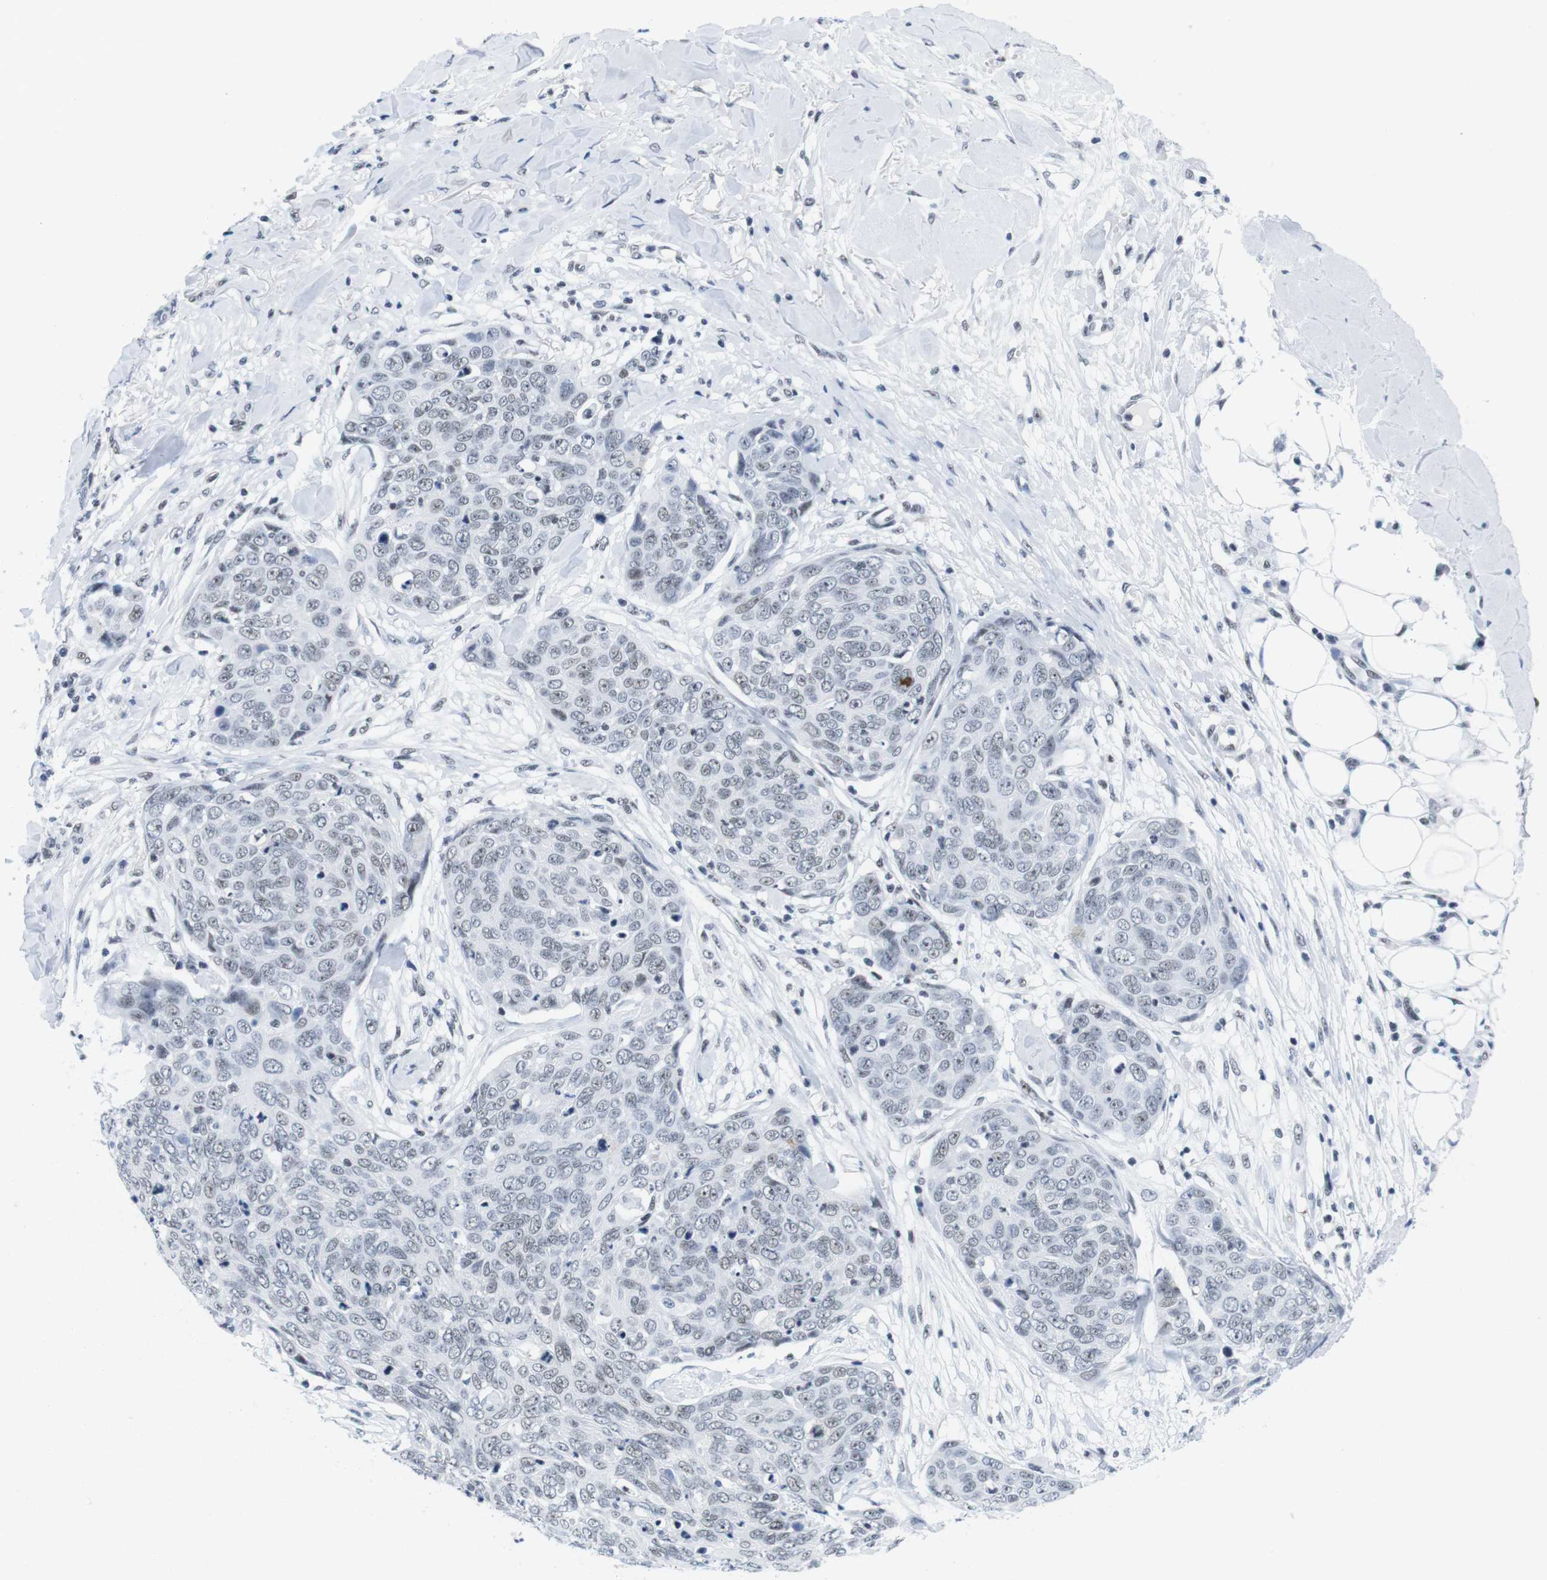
{"staining": {"intensity": "moderate", "quantity": "25%-75%", "location": "nuclear"}, "tissue": "skin cancer", "cell_type": "Tumor cells", "image_type": "cancer", "snomed": [{"axis": "morphology", "description": "Squamous cell carcinoma in situ, NOS"}, {"axis": "morphology", "description": "Squamous cell carcinoma, NOS"}, {"axis": "topography", "description": "Skin"}], "caption": "Tumor cells display medium levels of moderate nuclear staining in about 25%-75% of cells in skin squamous cell carcinoma in situ.", "gene": "IFI16", "patient": {"sex": "male", "age": 93}}